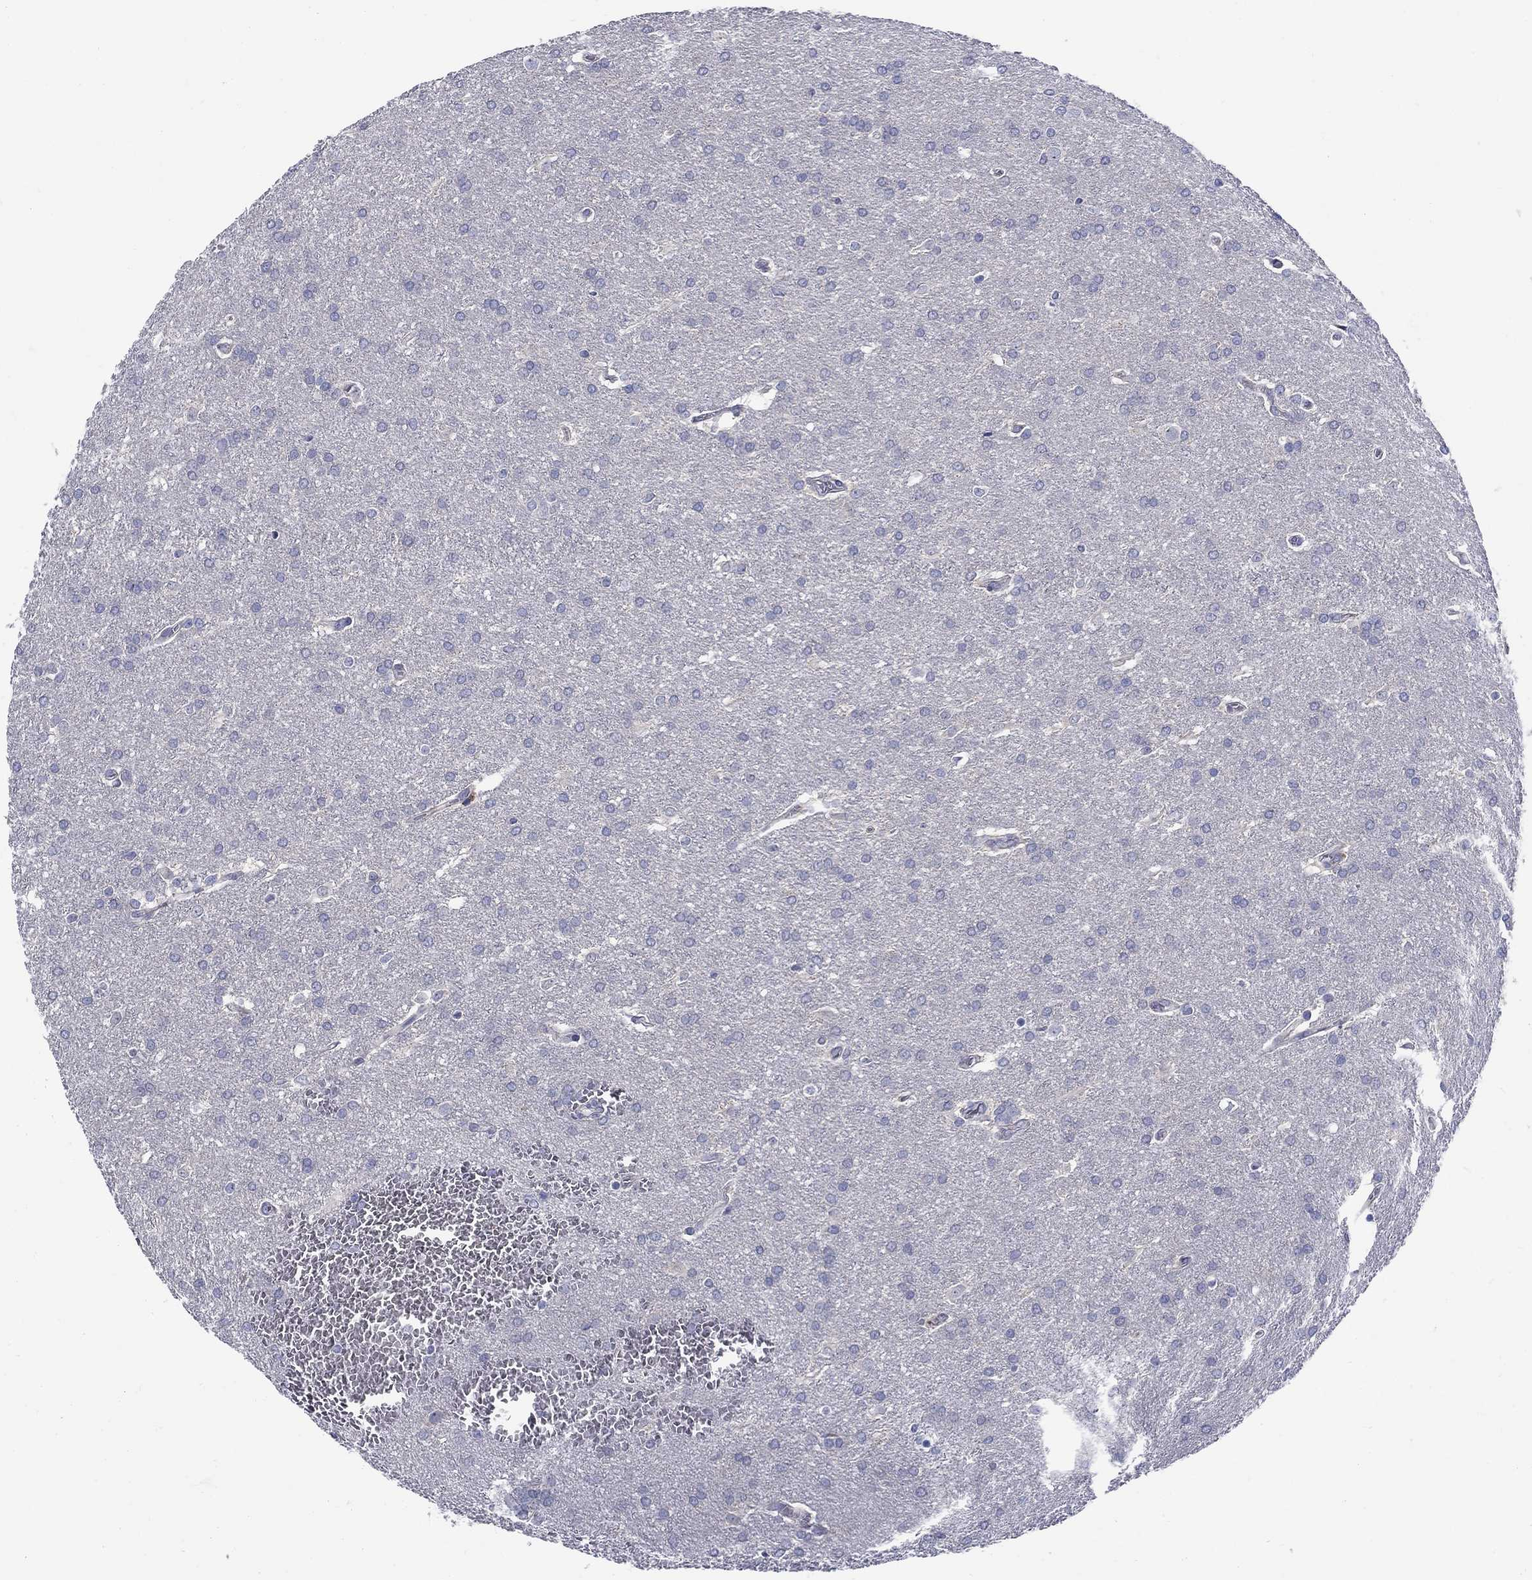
{"staining": {"intensity": "negative", "quantity": "none", "location": "none"}, "tissue": "glioma", "cell_type": "Tumor cells", "image_type": "cancer", "snomed": [{"axis": "morphology", "description": "Glioma, malignant, Low grade"}, {"axis": "topography", "description": "Brain"}], "caption": "This is an immunohistochemistry (IHC) histopathology image of human glioma. There is no staining in tumor cells.", "gene": "QRFPR", "patient": {"sex": "female", "age": 32}}